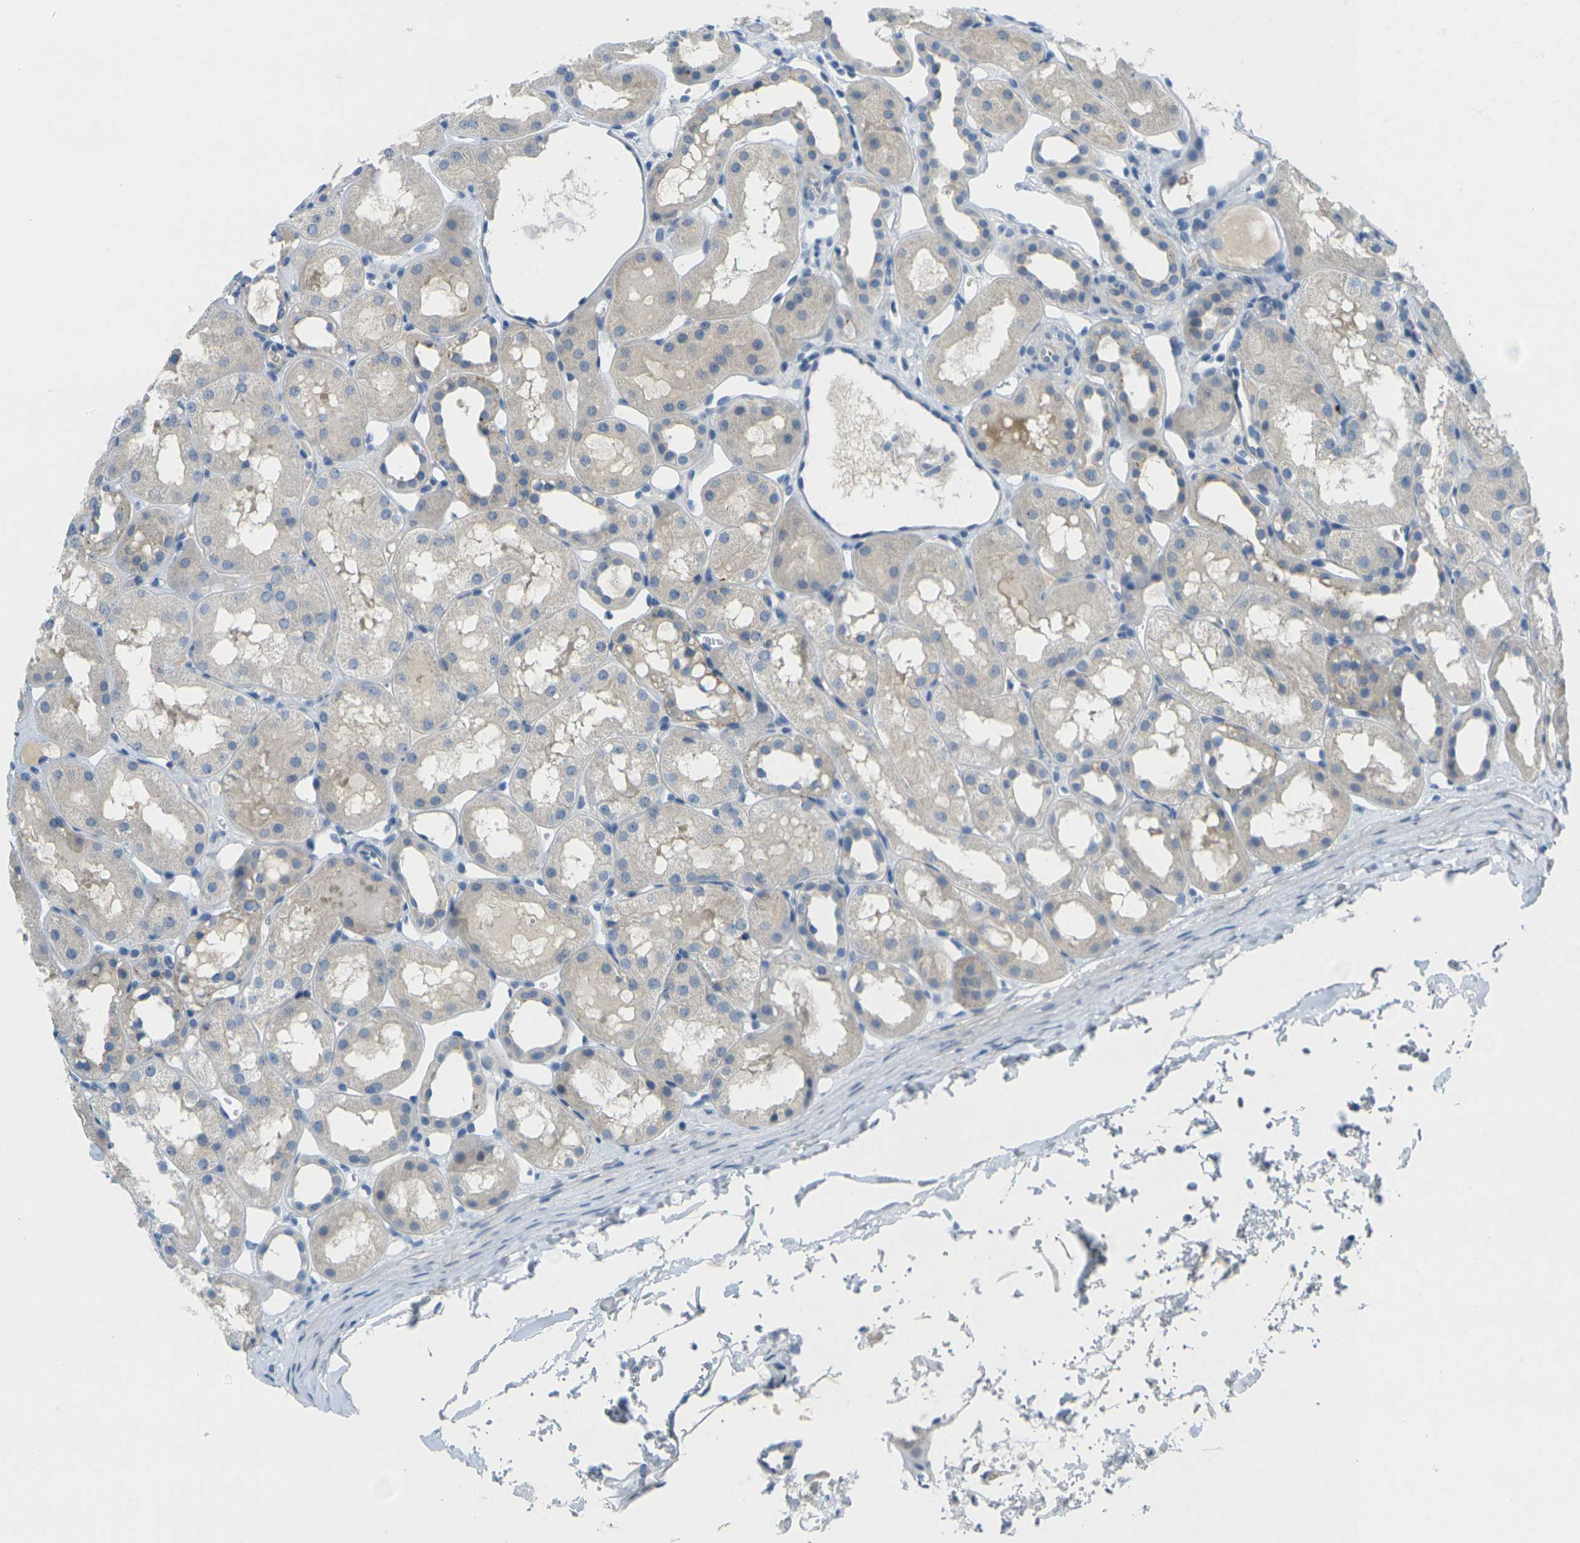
{"staining": {"intensity": "negative", "quantity": "none", "location": "none"}, "tissue": "kidney", "cell_type": "Cells in glomeruli", "image_type": "normal", "snomed": [{"axis": "morphology", "description": "Normal tissue, NOS"}, {"axis": "topography", "description": "Kidney"}, {"axis": "topography", "description": "Urinary bladder"}], "caption": "Immunohistochemistry image of normal kidney stained for a protein (brown), which displays no staining in cells in glomeruli.", "gene": "CYP2C8", "patient": {"sex": "male", "age": 16}}